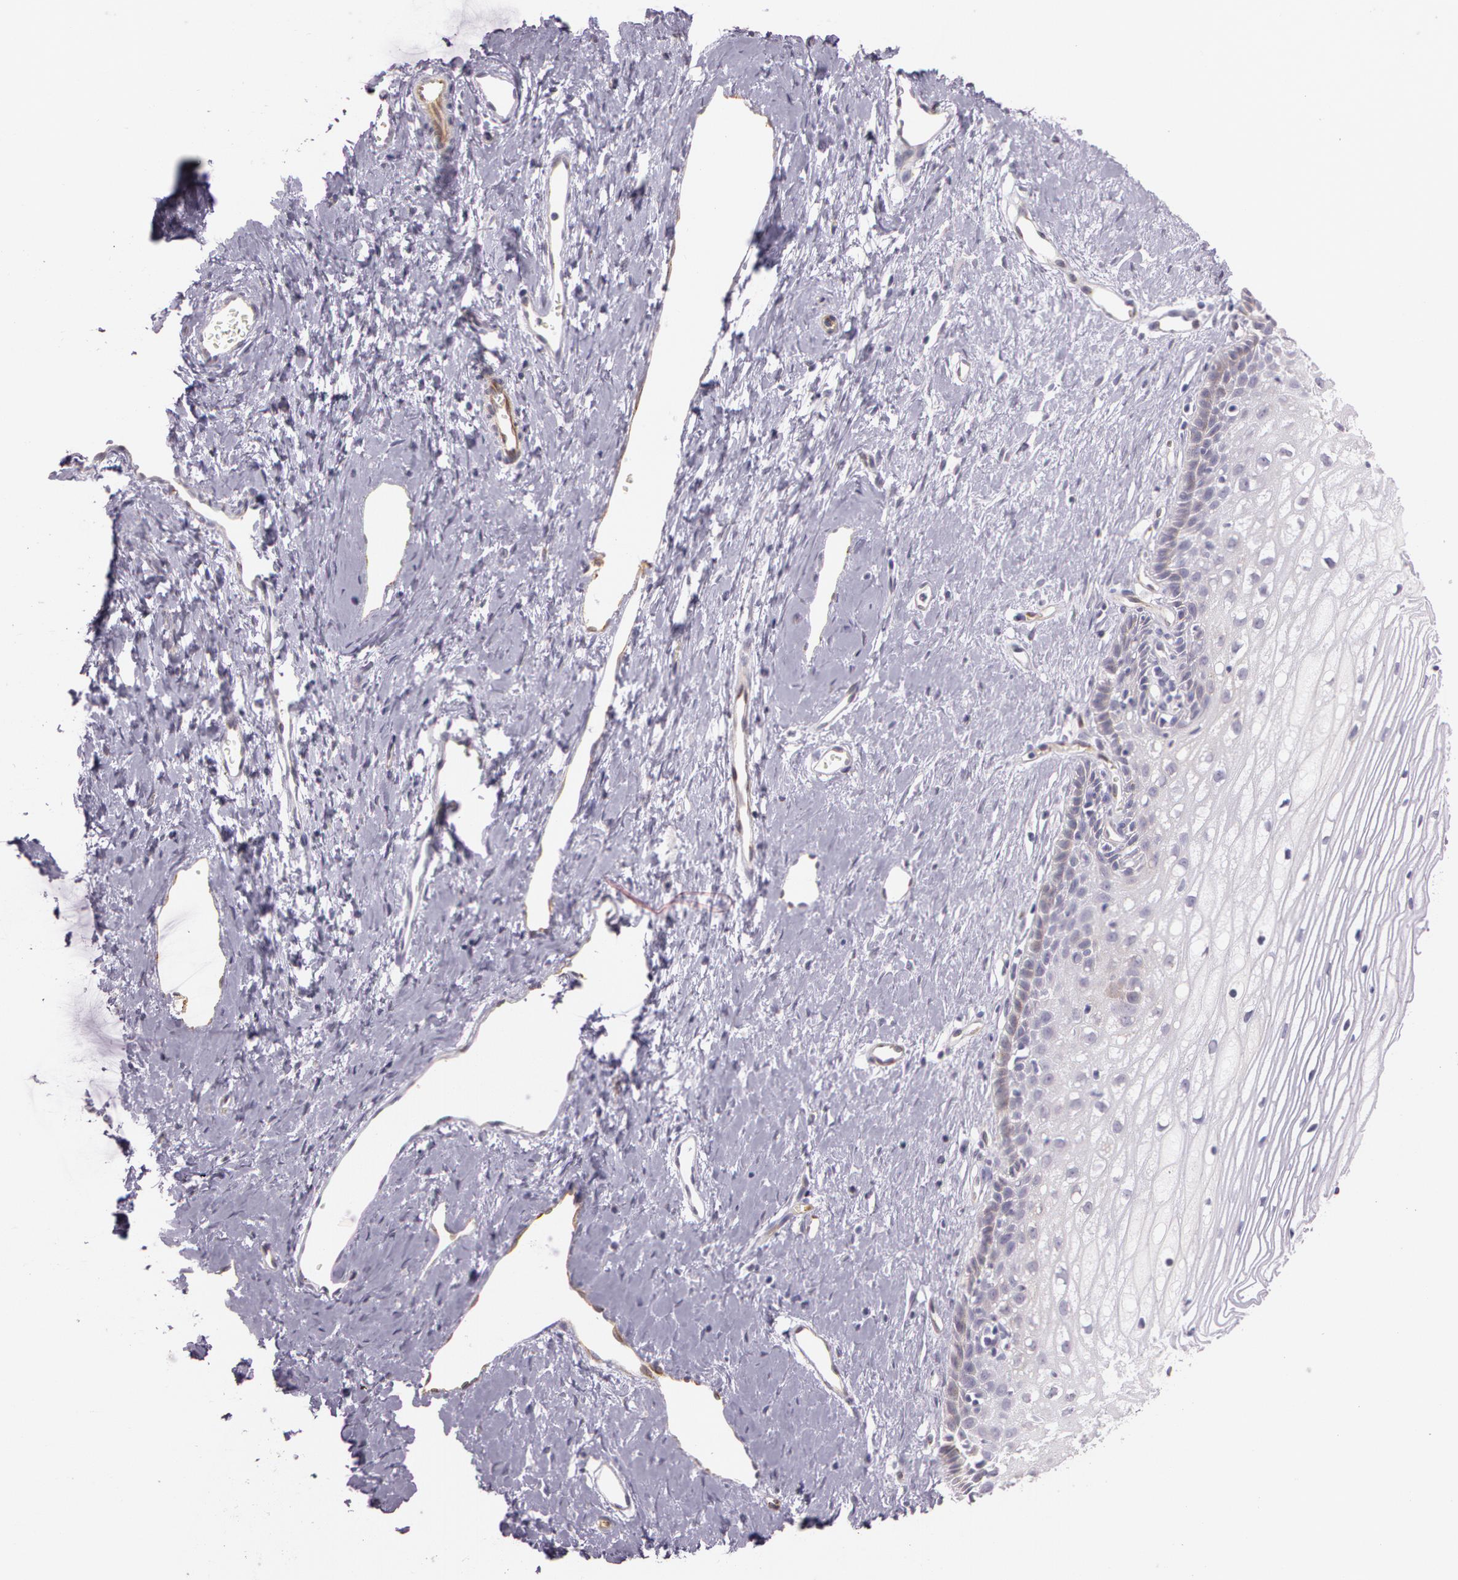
{"staining": {"intensity": "weak", "quantity": "<25%", "location": "cytoplasmic/membranous"}, "tissue": "cervix", "cell_type": "Glandular cells", "image_type": "normal", "snomed": [{"axis": "morphology", "description": "Normal tissue, NOS"}, {"axis": "topography", "description": "Cervix"}], "caption": "A high-resolution image shows immunohistochemistry staining of normal cervix, which reveals no significant staining in glandular cells.", "gene": "APP", "patient": {"sex": "female", "age": 40}}